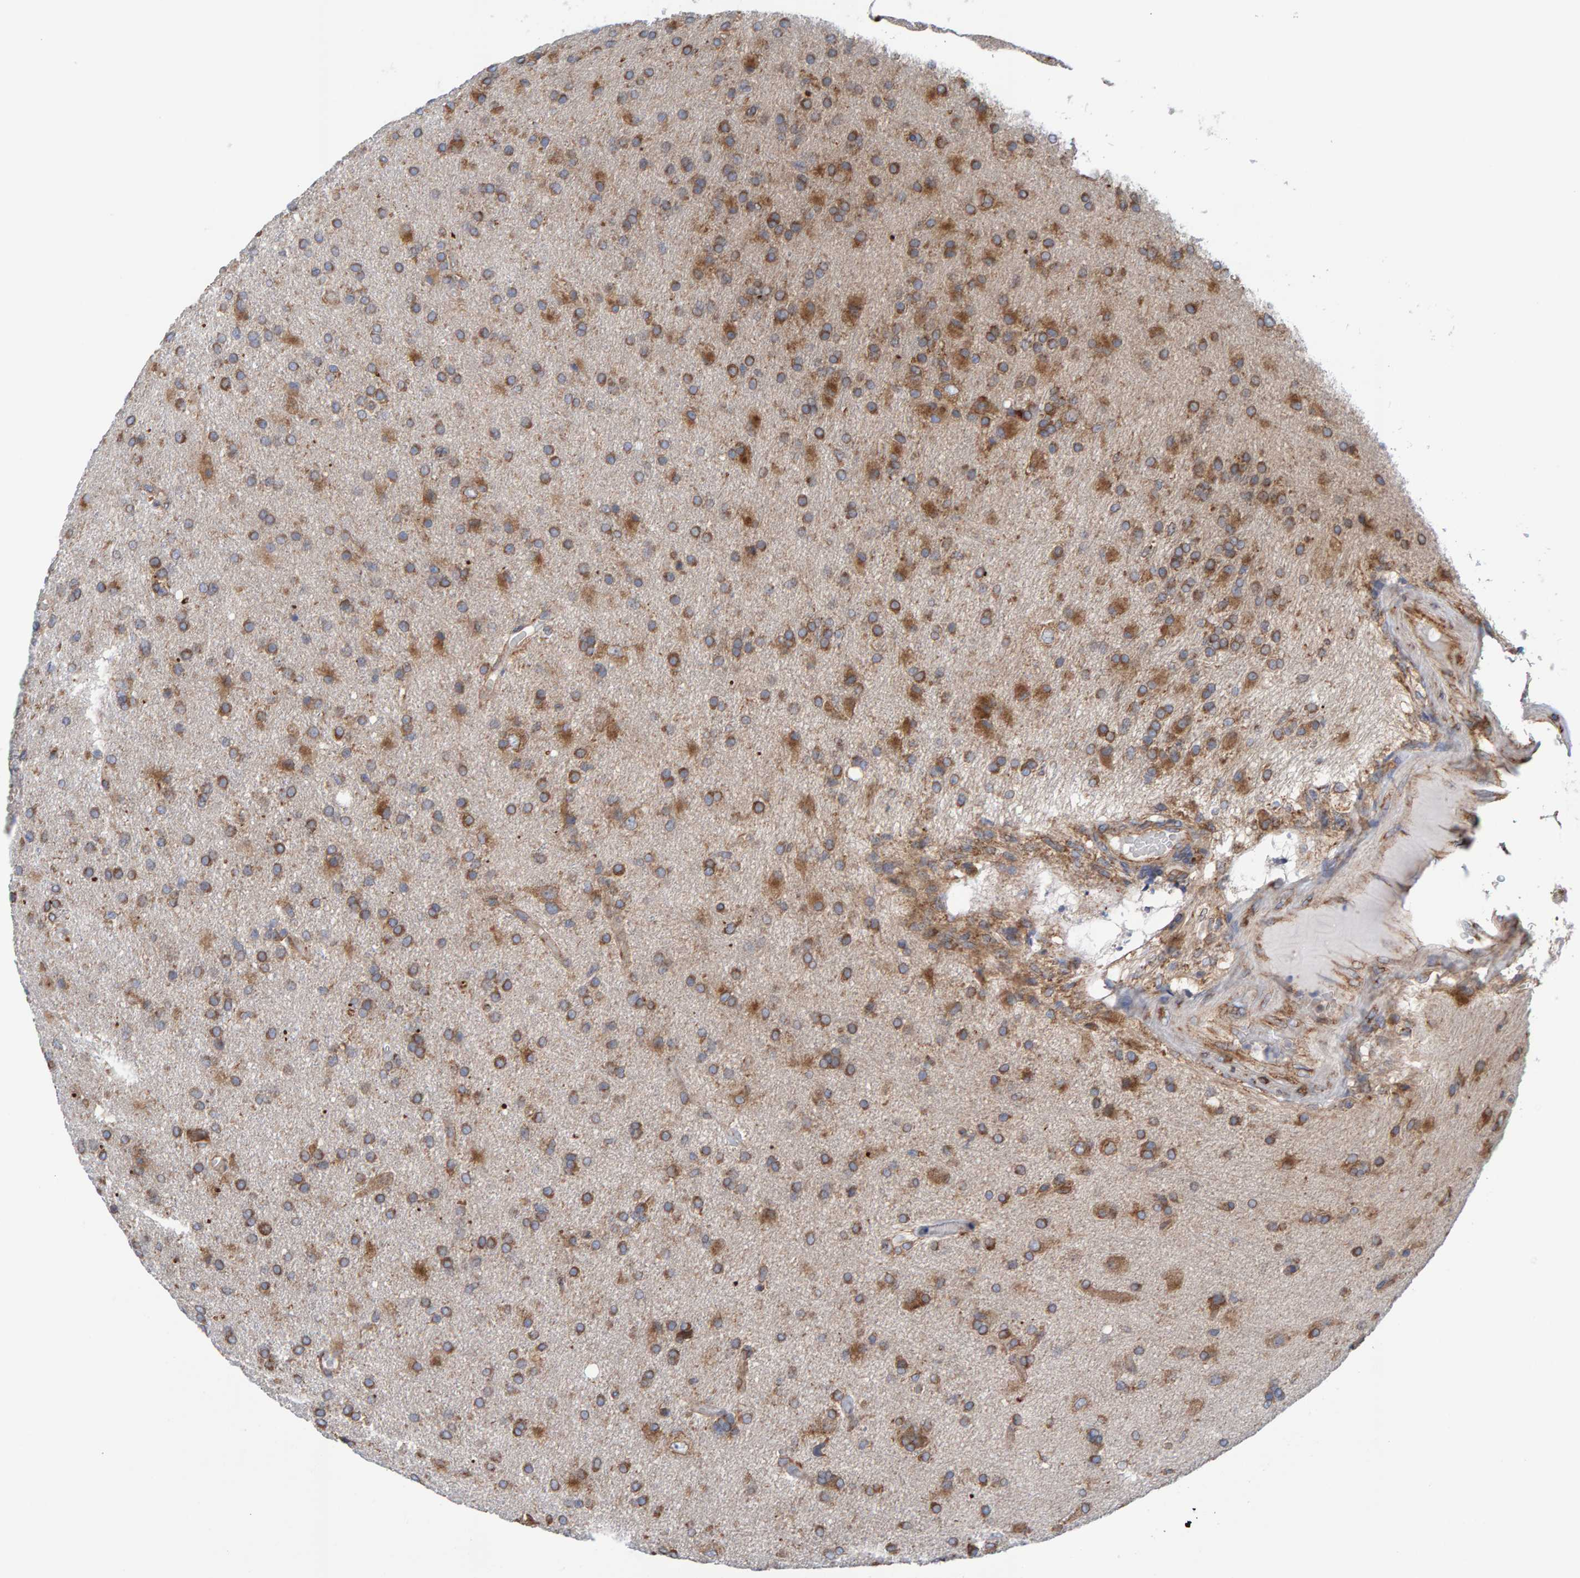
{"staining": {"intensity": "moderate", "quantity": ">75%", "location": "cytoplasmic/membranous"}, "tissue": "glioma", "cell_type": "Tumor cells", "image_type": "cancer", "snomed": [{"axis": "morphology", "description": "Glioma, malignant, High grade"}, {"axis": "topography", "description": "Brain"}], "caption": "There is medium levels of moderate cytoplasmic/membranous staining in tumor cells of glioma, as demonstrated by immunohistochemical staining (brown color).", "gene": "CDK5RAP3", "patient": {"sex": "male", "age": 72}}